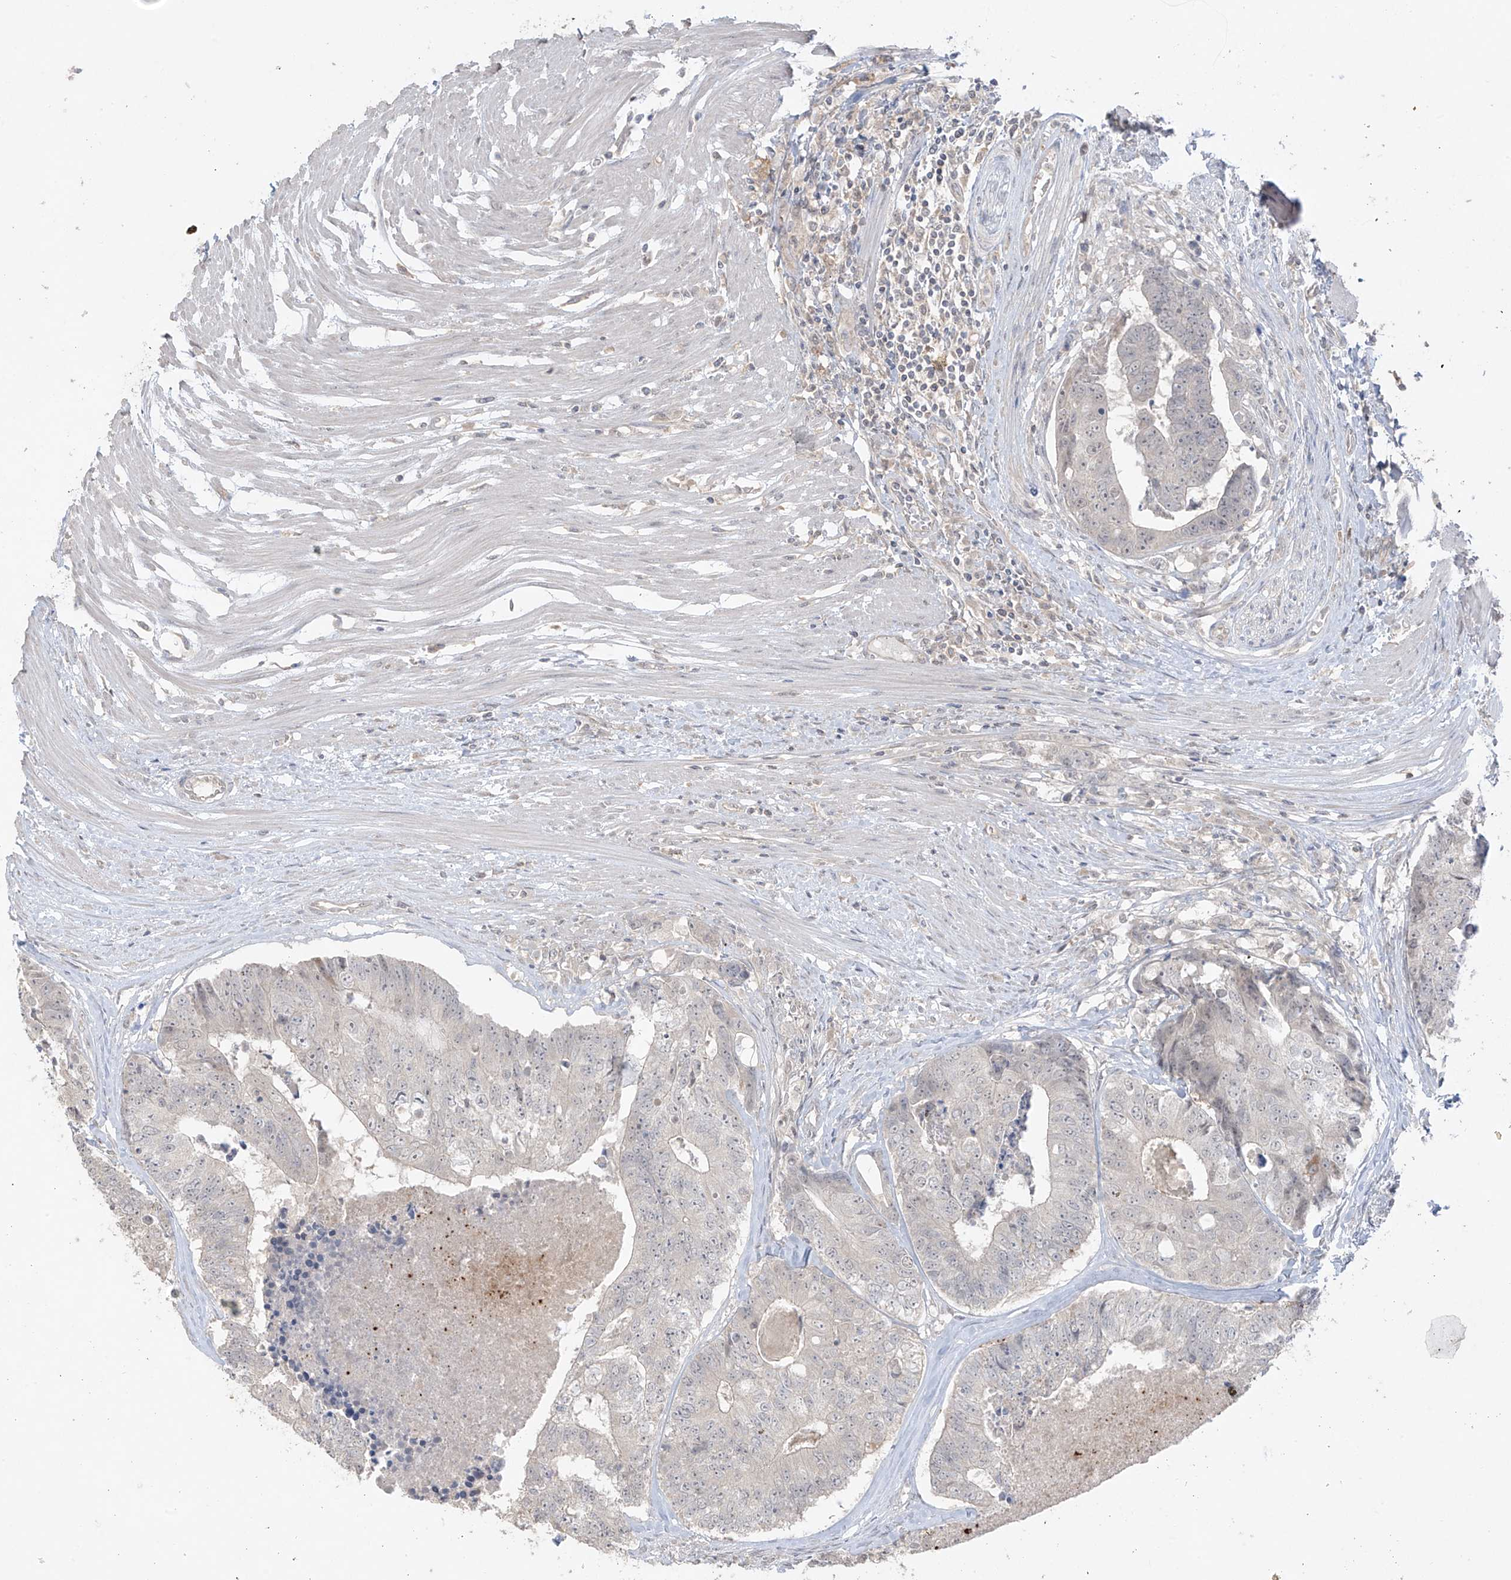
{"staining": {"intensity": "negative", "quantity": "none", "location": "none"}, "tissue": "colorectal cancer", "cell_type": "Tumor cells", "image_type": "cancer", "snomed": [{"axis": "morphology", "description": "Adenocarcinoma, NOS"}, {"axis": "topography", "description": "Colon"}], "caption": "Adenocarcinoma (colorectal) was stained to show a protein in brown. There is no significant staining in tumor cells. (Brightfield microscopy of DAB (3,3'-diaminobenzidine) IHC at high magnification).", "gene": "ANGEL2", "patient": {"sex": "female", "age": 67}}